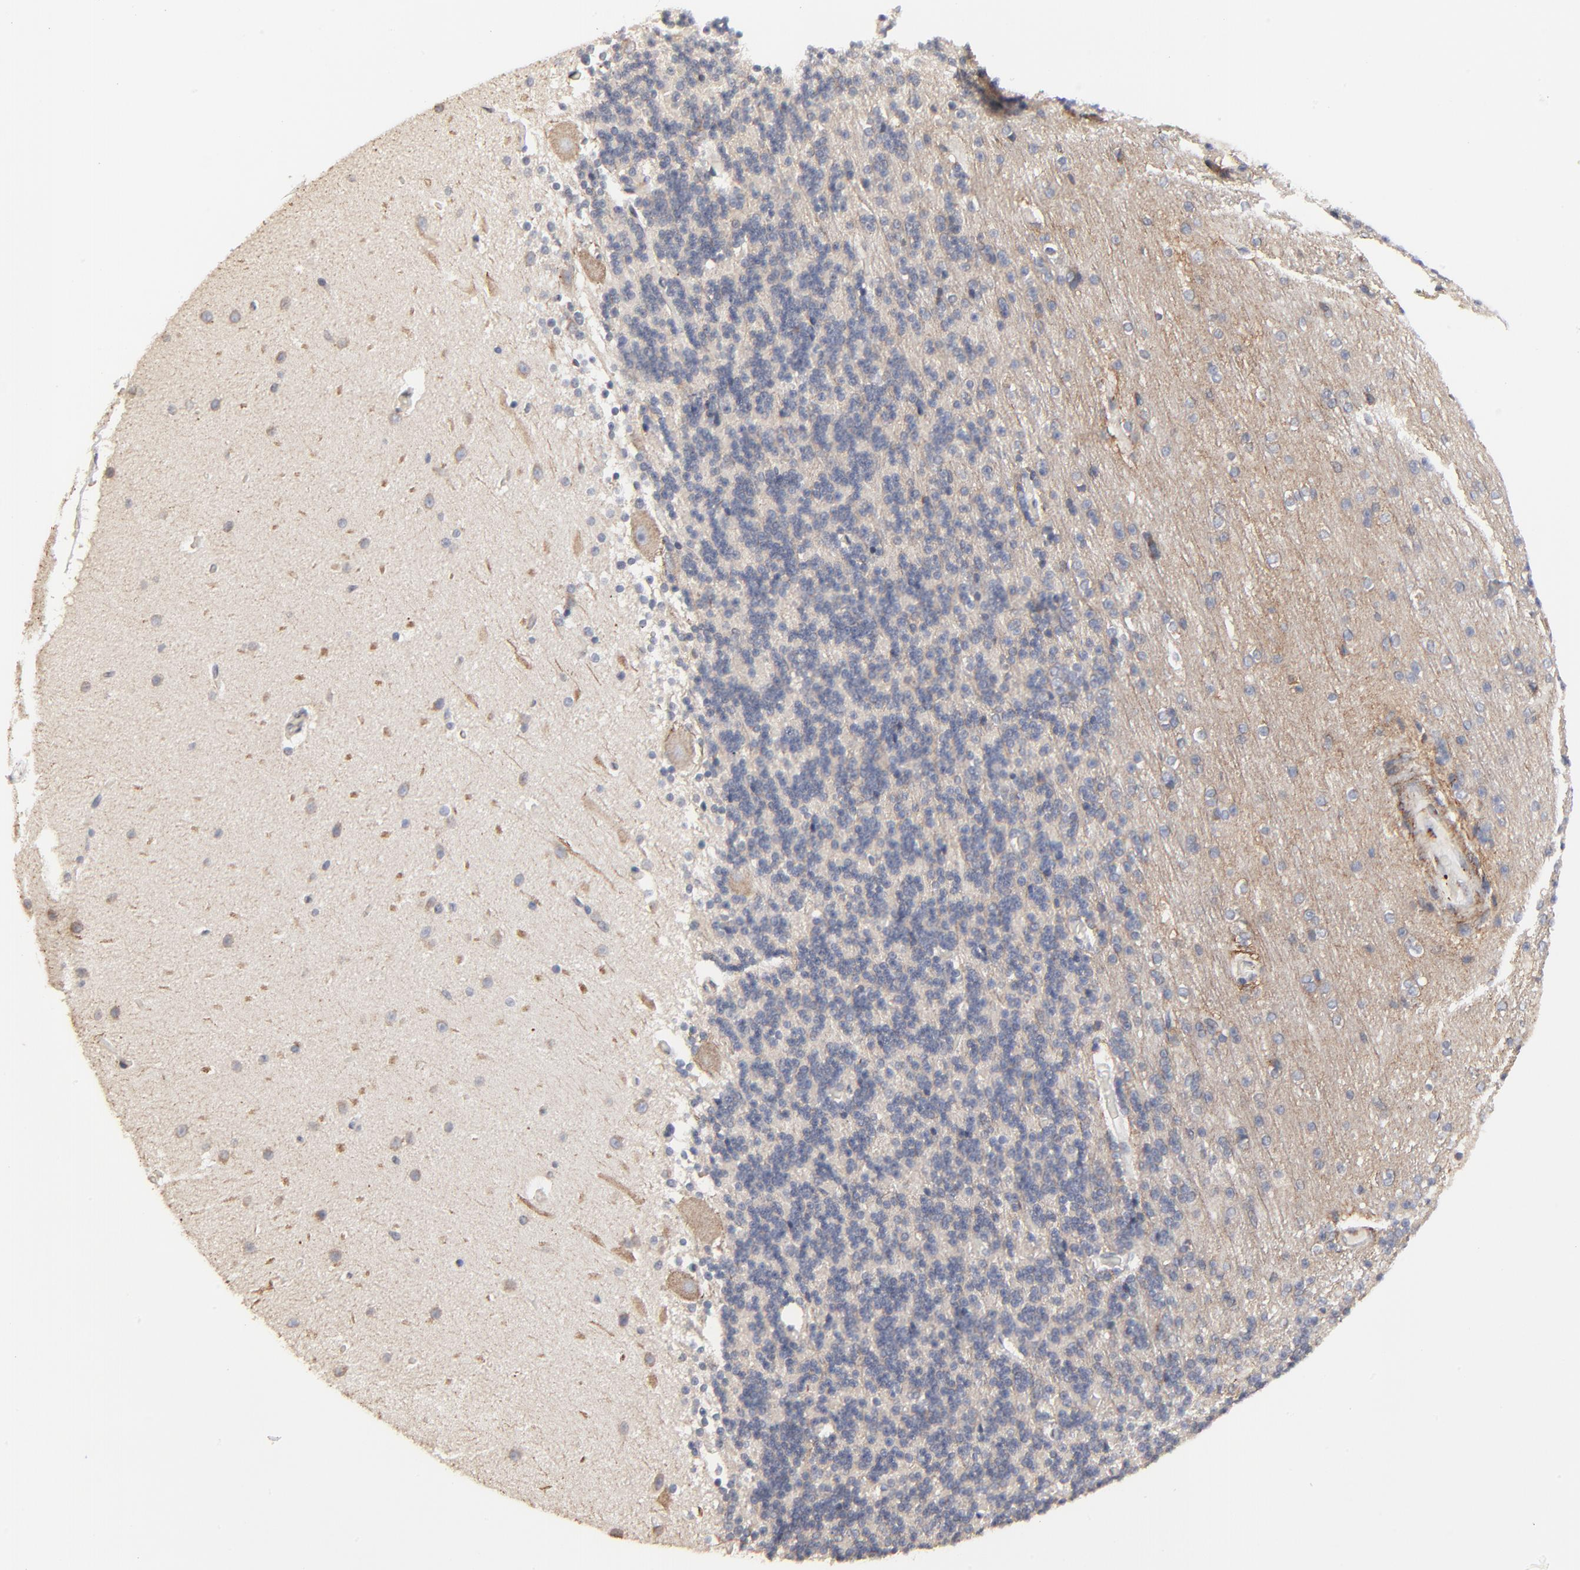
{"staining": {"intensity": "negative", "quantity": "none", "location": "none"}, "tissue": "cerebellum", "cell_type": "Cells in granular layer", "image_type": "normal", "snomed": [{"axis": "morphology", "description": "Normal tissue, NOS"}, {"axis": "topography", "description": "Cerebellum"}], "caption": "The image demonstrates no staining of cells in granular layer in unremarkable cerebellum. (Stains: DAB IHC with hematoxylin counter stain, Microscopy: brightfield microscopy at high magnification).", "gene": "ELP2", "patient": {"sex": "female", "age": 54}}